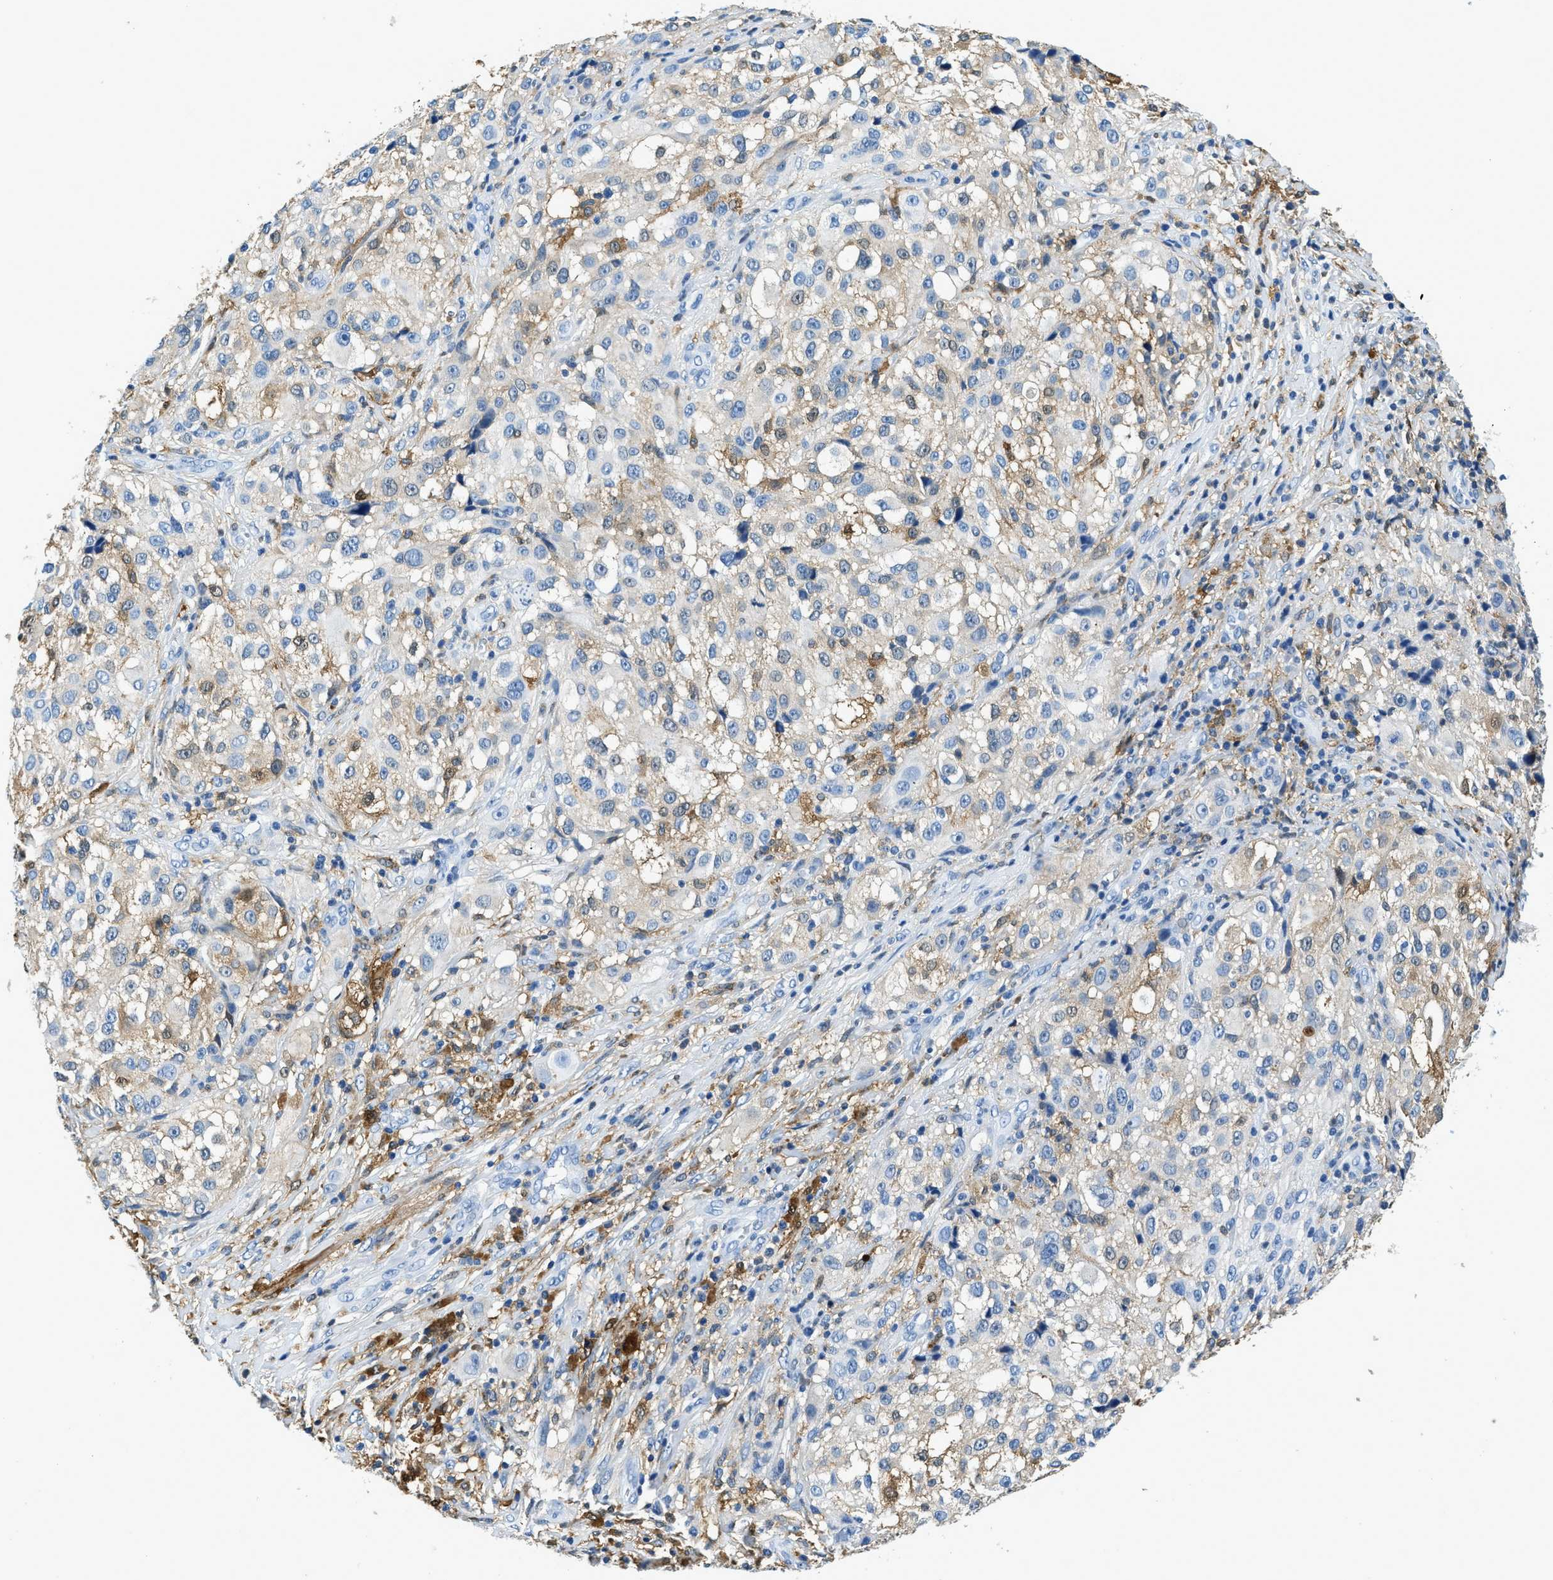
{"staining": {"intensity": "weak", "quantity": "<25%", "location": "cytoplasmic/membranous"}, "tissue": "melanoma", "cell_type": "Tumor cells", "image_type": "cancer", "snomed": [{"axis": "morphology", "description": "Necrosis, NOS"}, {"axis": "morphology", "description": "Malignant melanoma, NOS"}, {"axis": "topography", "description": "Skin"}], "caption": "The histopathology image demonstrates no significant positivity in tumor cells of melanoma. (DAB (3,3'-diaminobenzidine) immunohistochemistry visualized using brightfield microscopy, high magnification).", "gene": "CAPG", "patient": {"sex": "female", "age": 87}}